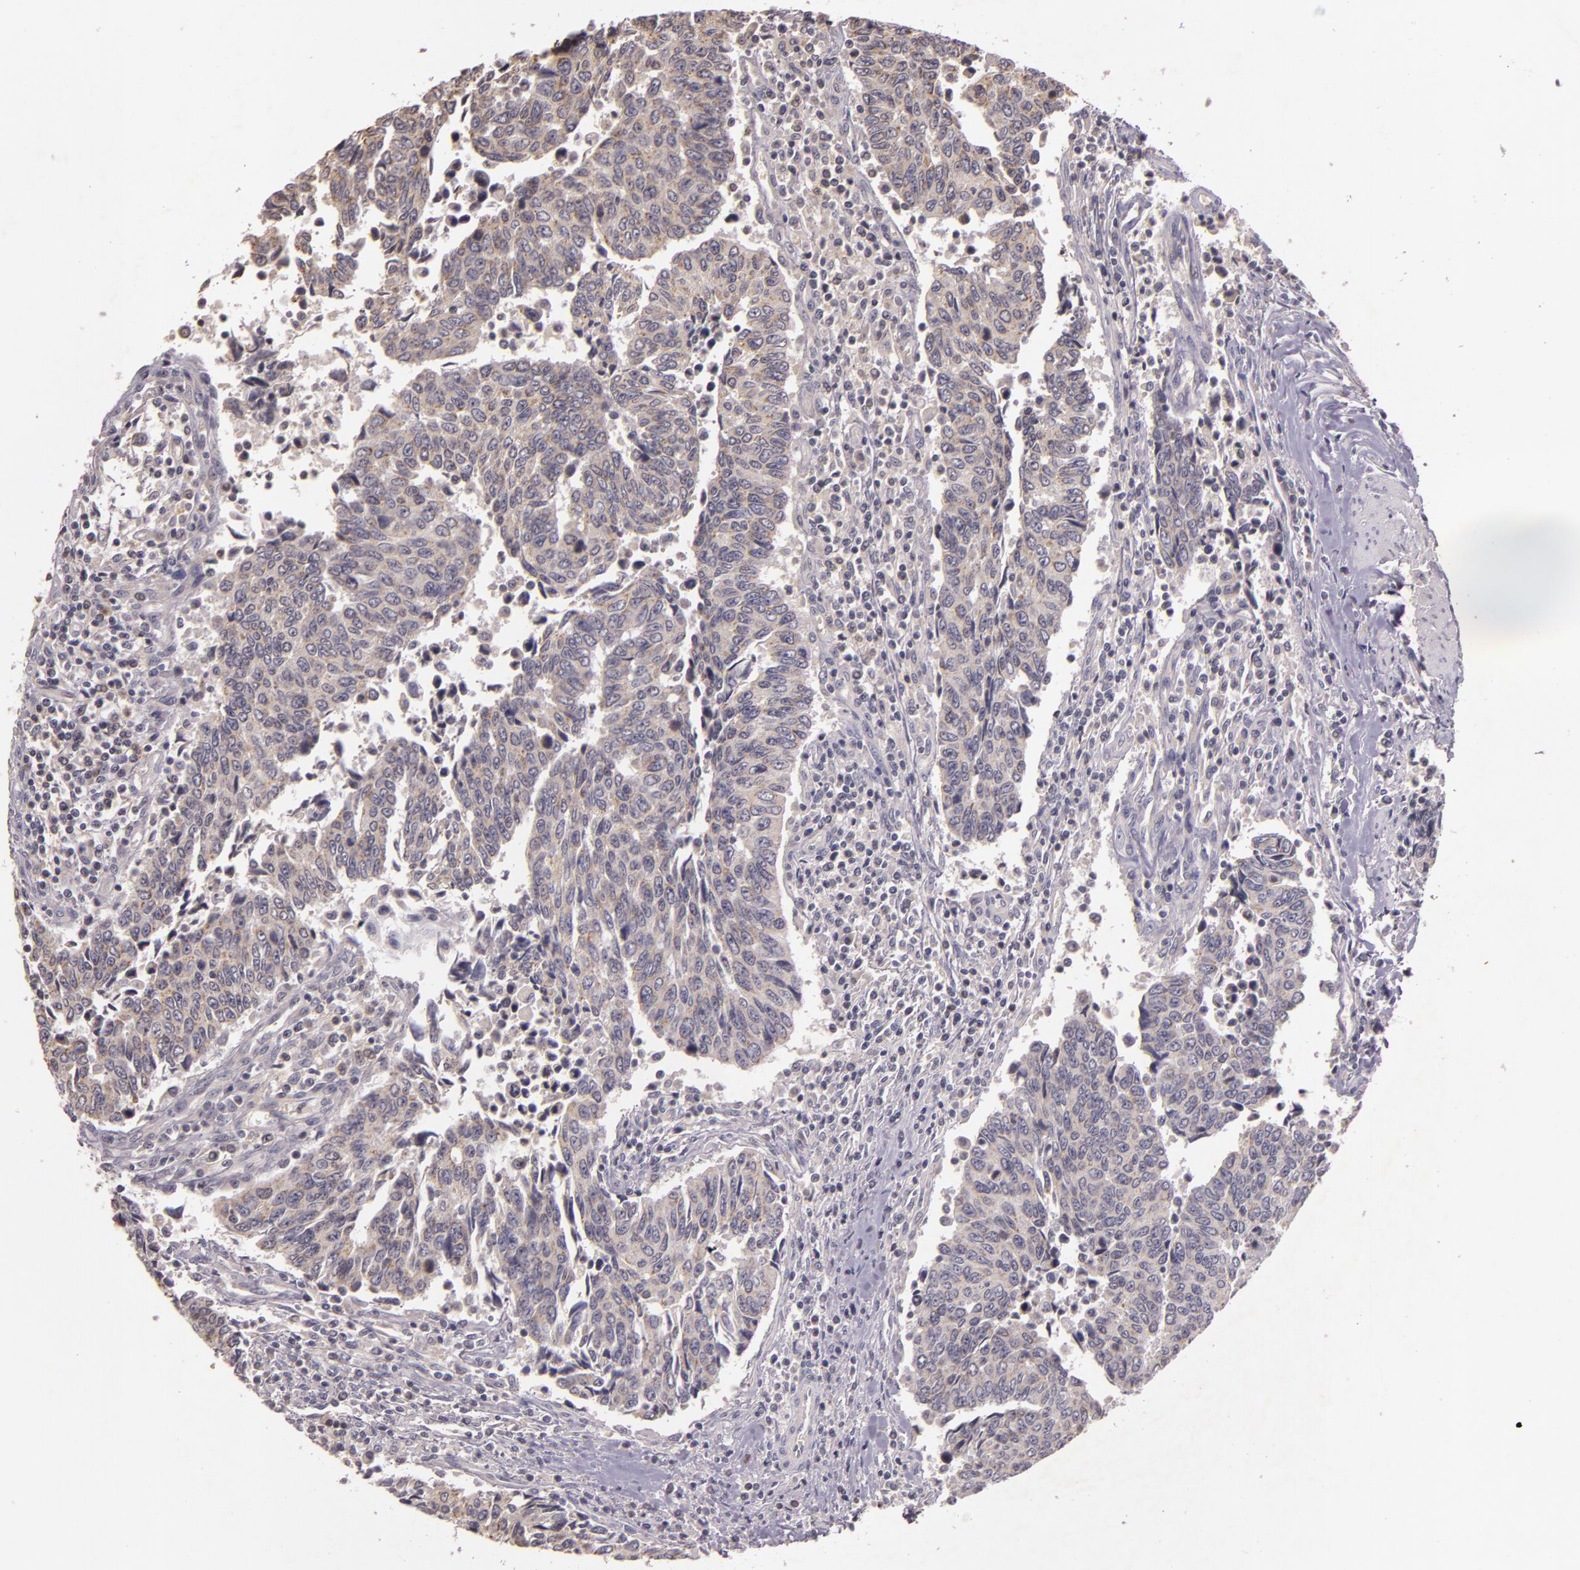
{"staining": {"intensity": "negative", "quantity": "none", "location": "none"}, "tissue": "urothelial cancer", "cell_type": "Tumor cells", "image_type": "cancer", "snomed": [{"axis": "morphology", "description": "Urothelial carcinoma, High grade"}, {"axis": "topography", "description": "Urinary bladder"}], "caption": "This is an immunohistochemistry histopathology image of urothelial carcinoma (high-grade). There is no positivity in tumor cells.", "gene": "TFF1", "patient": {"sex": "male", "age": 86}}